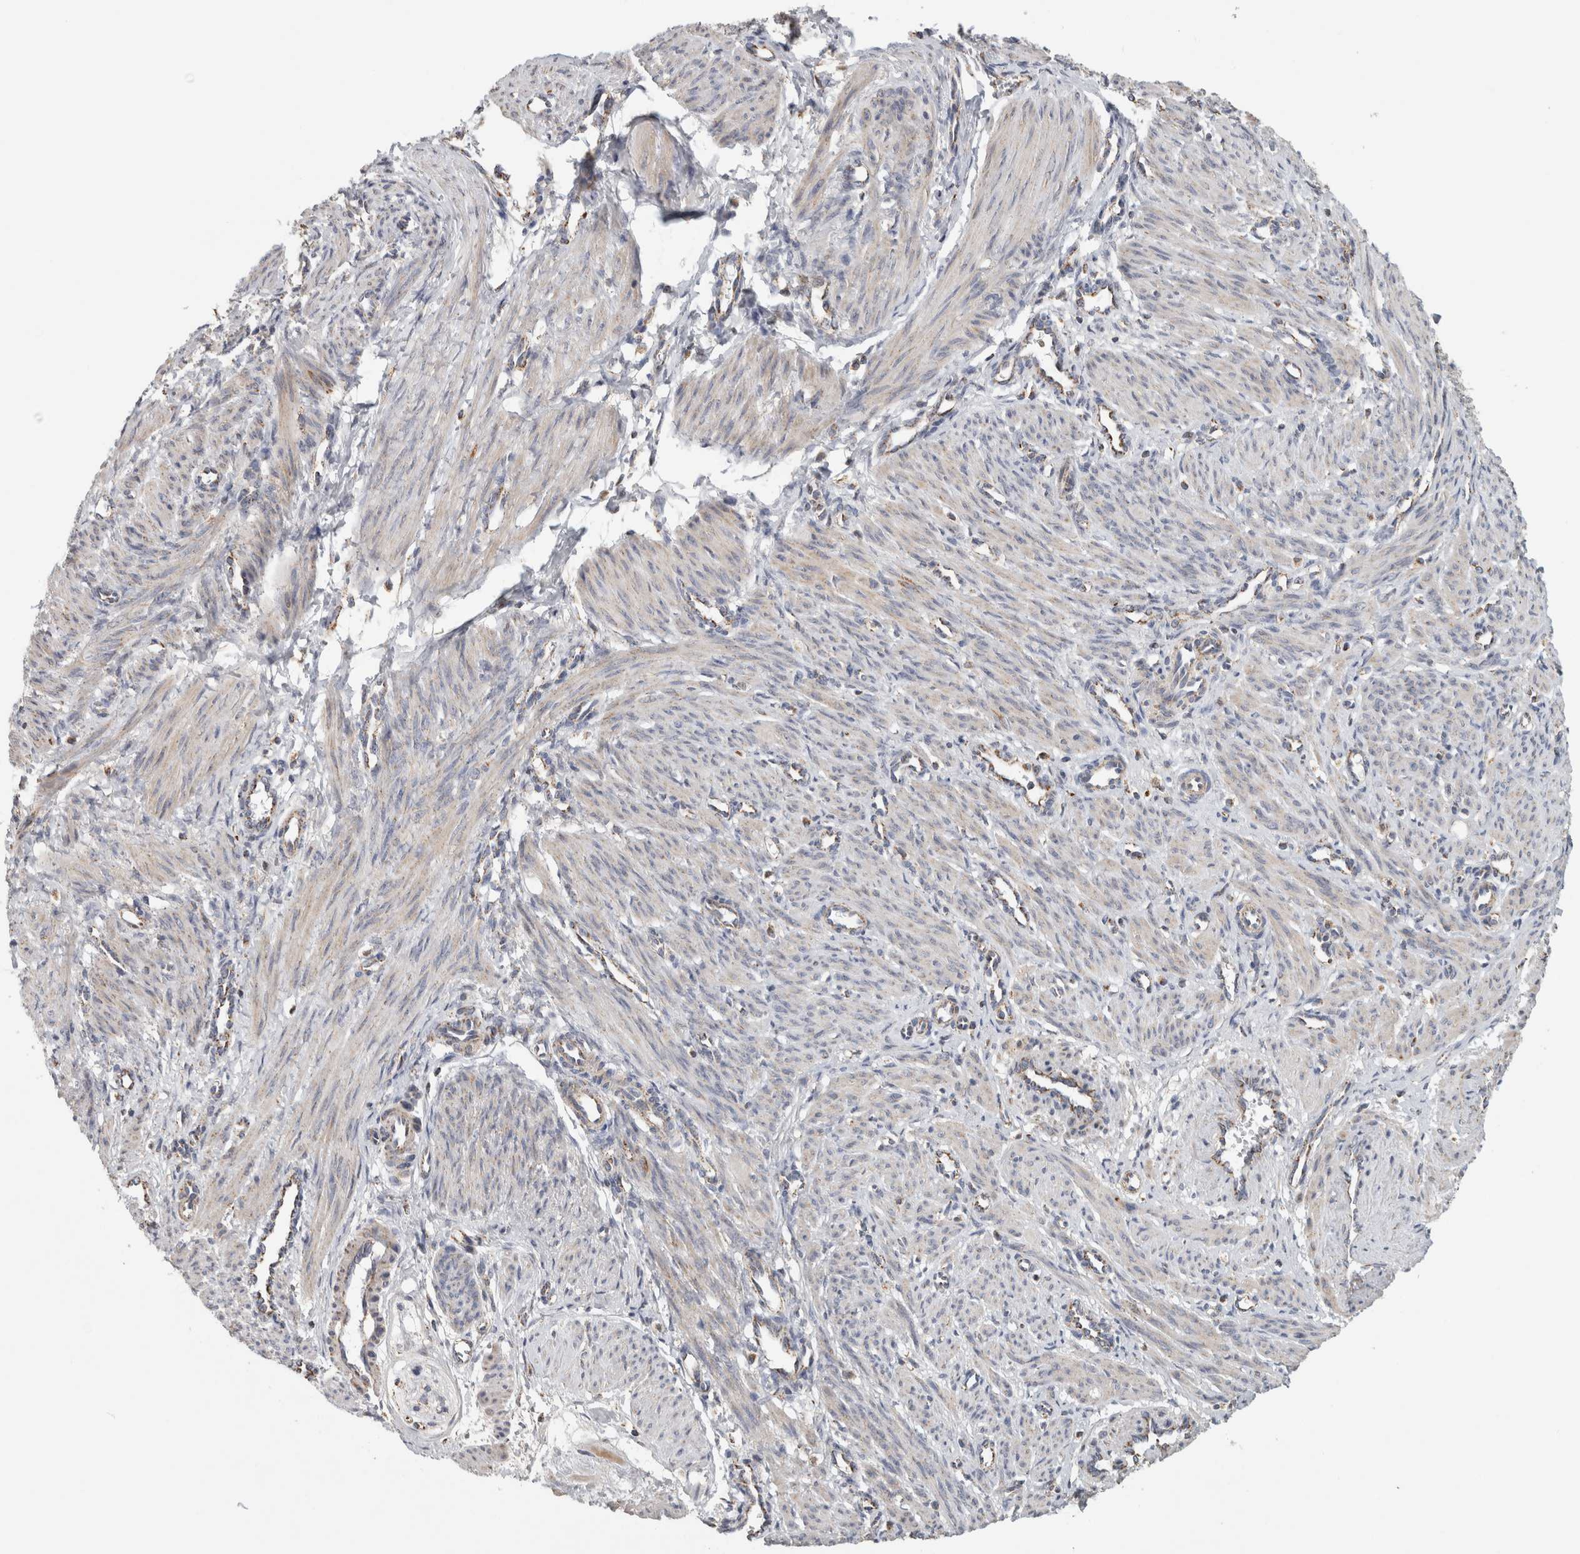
{"staining": {"intensity": "moderate", "quantity": "<25%", "location": "cytoplasmic/membranous"}, "tissue": "smooth muscle", "cell_type": "Smooth muscle cells", "image_type": "normal", "snomed": [{"axis": "morphology", "description": "Normal tissue, NOS"}, {"axis": "topography", "description": "Endometrium"}], "caption": "Immunohistochemistry of benign human smooth muscle reveals low levels of moderate cytoplasmic/membranous positivity in about <25% of smooth muscle cells. (DAB (3,3'-diaminobenzidine) IHC with brightfield microscopy, high magnification).", "gene": "ST8SIA1", "patient": {"sex": "female", "age": 33}}